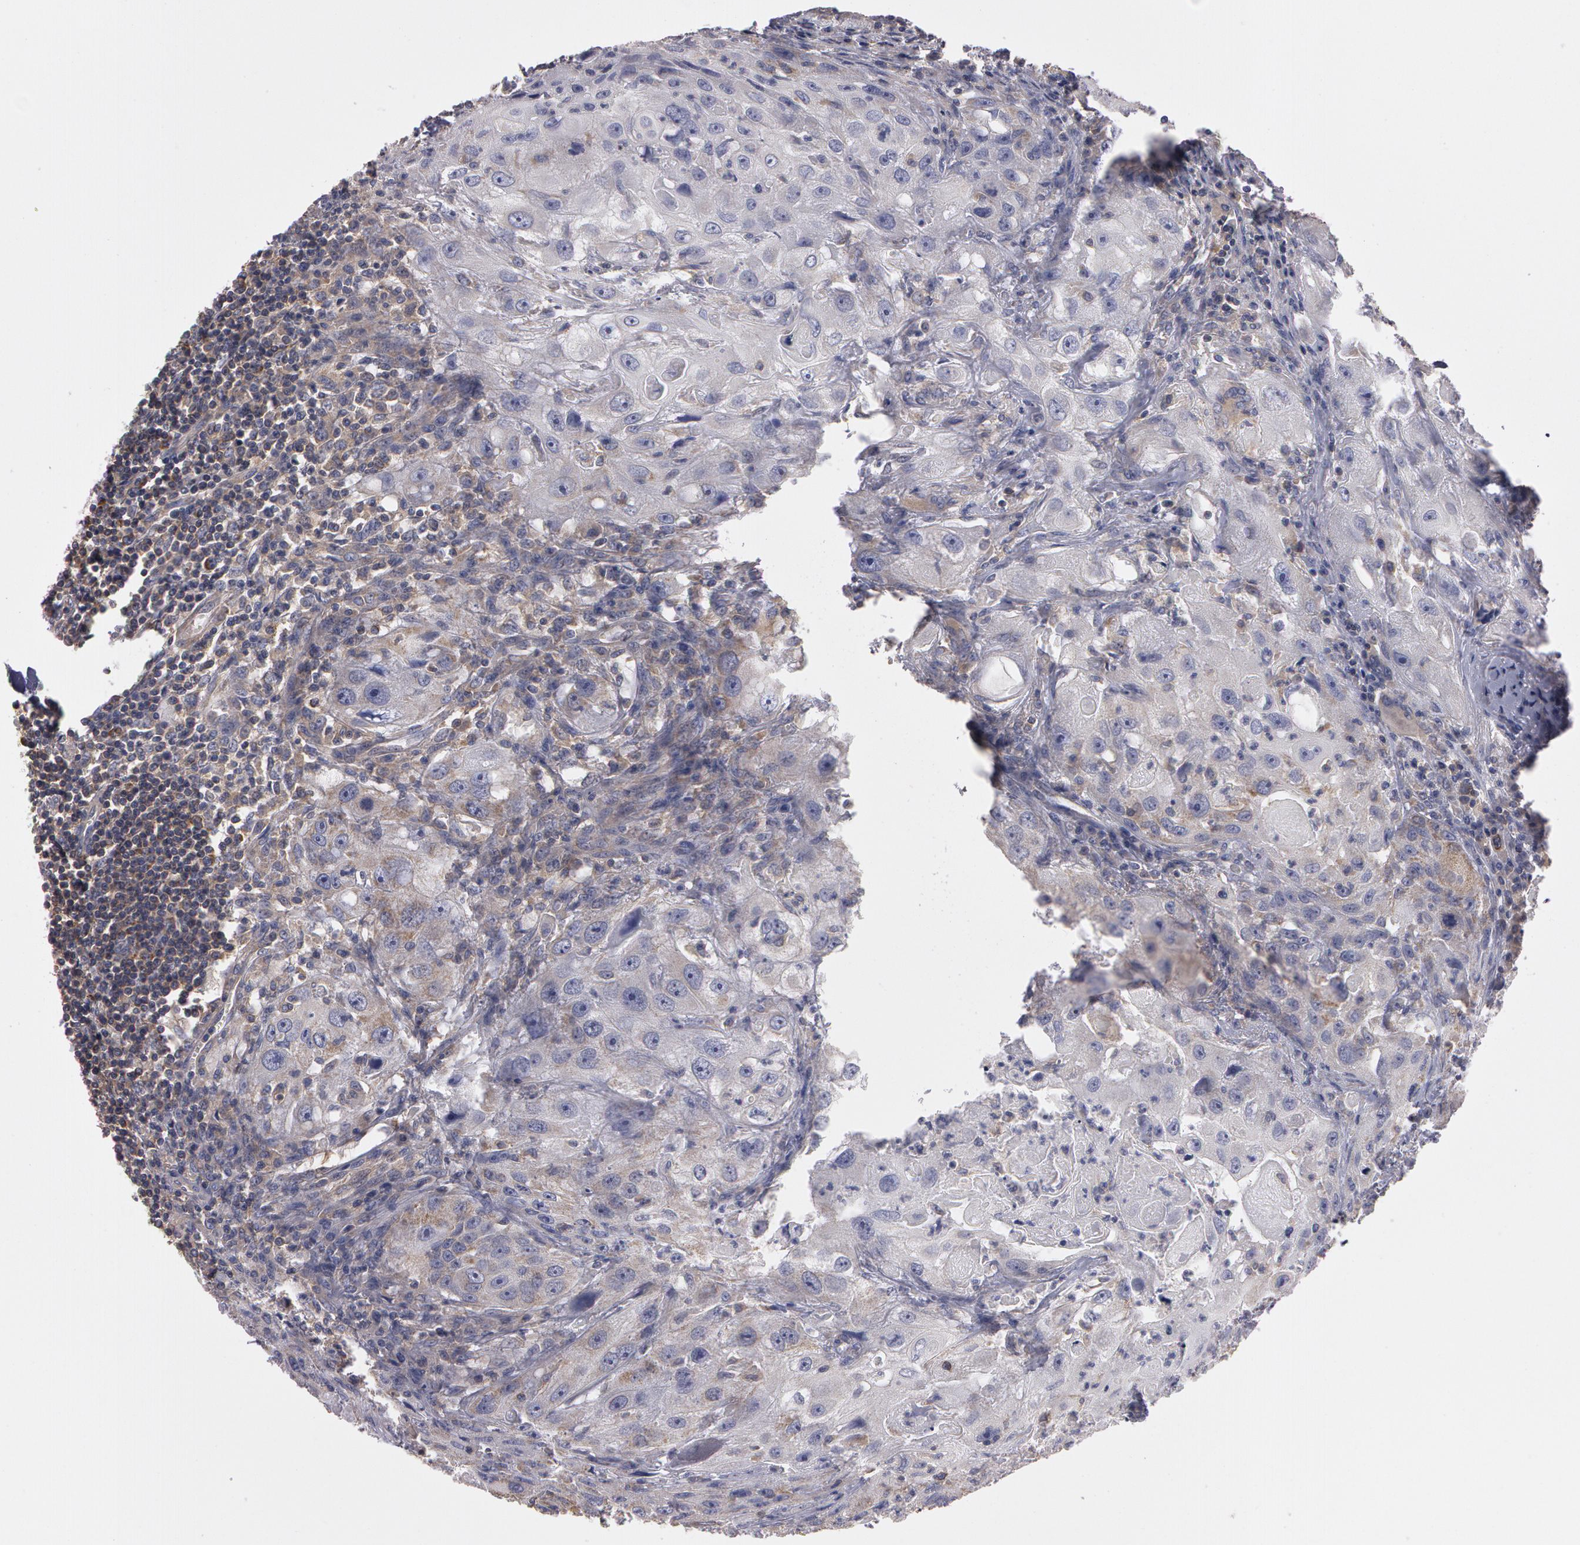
{"staining": {"intensity": "weak", "quantity": ">75%", "location": "cytoplasmic/membranous"}, "tissue": "head and neck cancer", "cell_type": "Tumor cells", "image_type": "cancer", "snomed": [{"axis": "morphology", "description": "Squamous cell carcinoma, NOS"}, {"axis": "topography", "description": "Head-Neck"}], "caption": "Immunohistochemical staining of squamous cell carcinoma (head and neck) reveals weak cytoplasmic/membranous protein positivity in approximately >75% of tumor cells.", "gene": "NEK9", "patient": {"sex": "male", "age": 64}}